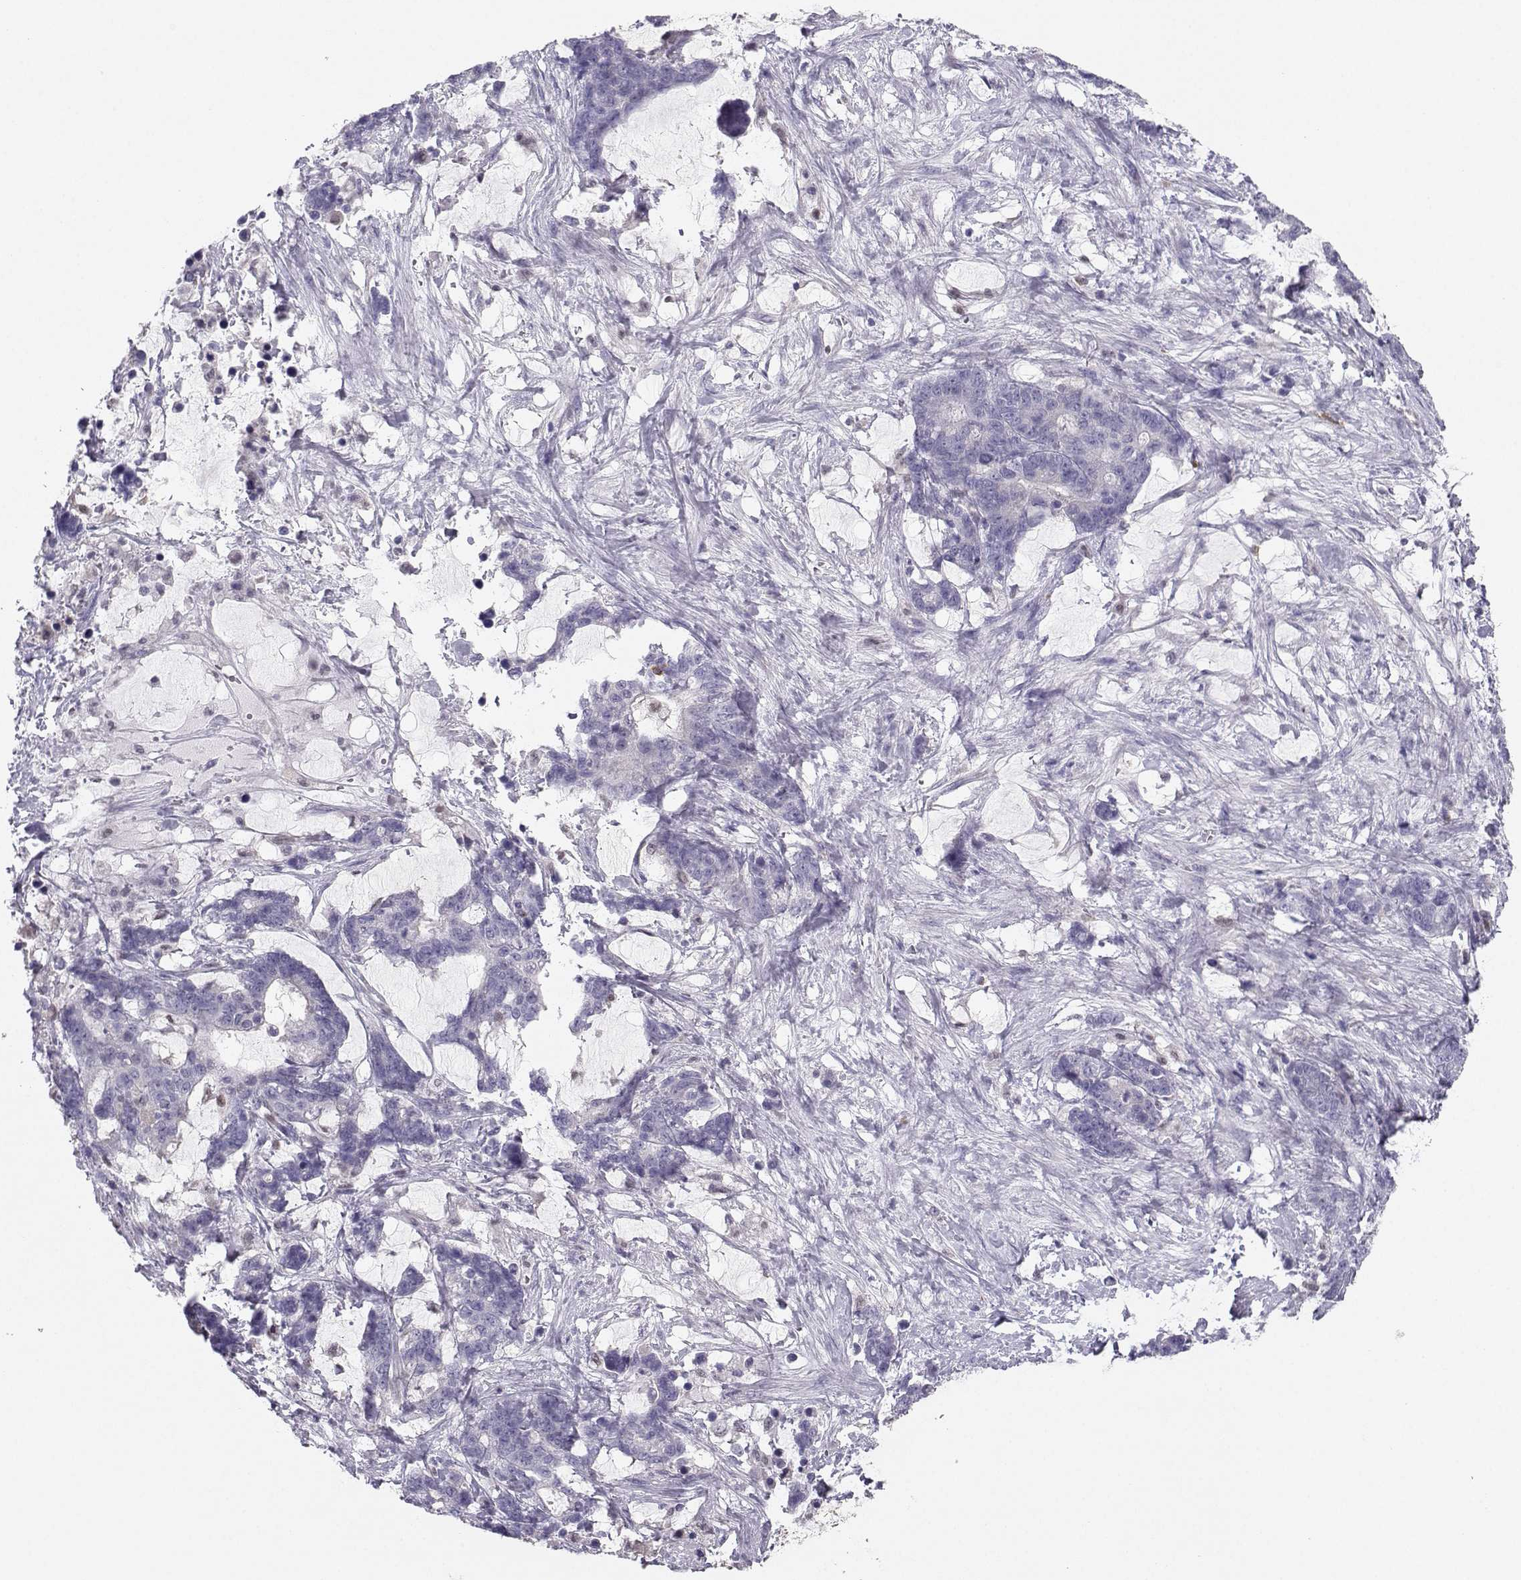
{"staining": {"intensity": "negative", "quantity": "none", "location": "none"}, "tissue": "stomach cancer", "cell_type": "Tumor cells", "image_type": "cancer", "snomed": [{"axis": "morphology", "description": "Normal tissue, NOS"}, {"axis": "morphology", "description": "Adenocarcinoma, NOS"}, {"axis": "topography", "description": "Stomach"}], "caption": "Tumor cells are negative for brown protein staining in stomach cancer (adenocarcinoma).", "gene": "DCLK3", "patient": {"sex": "female", "age": 64}}